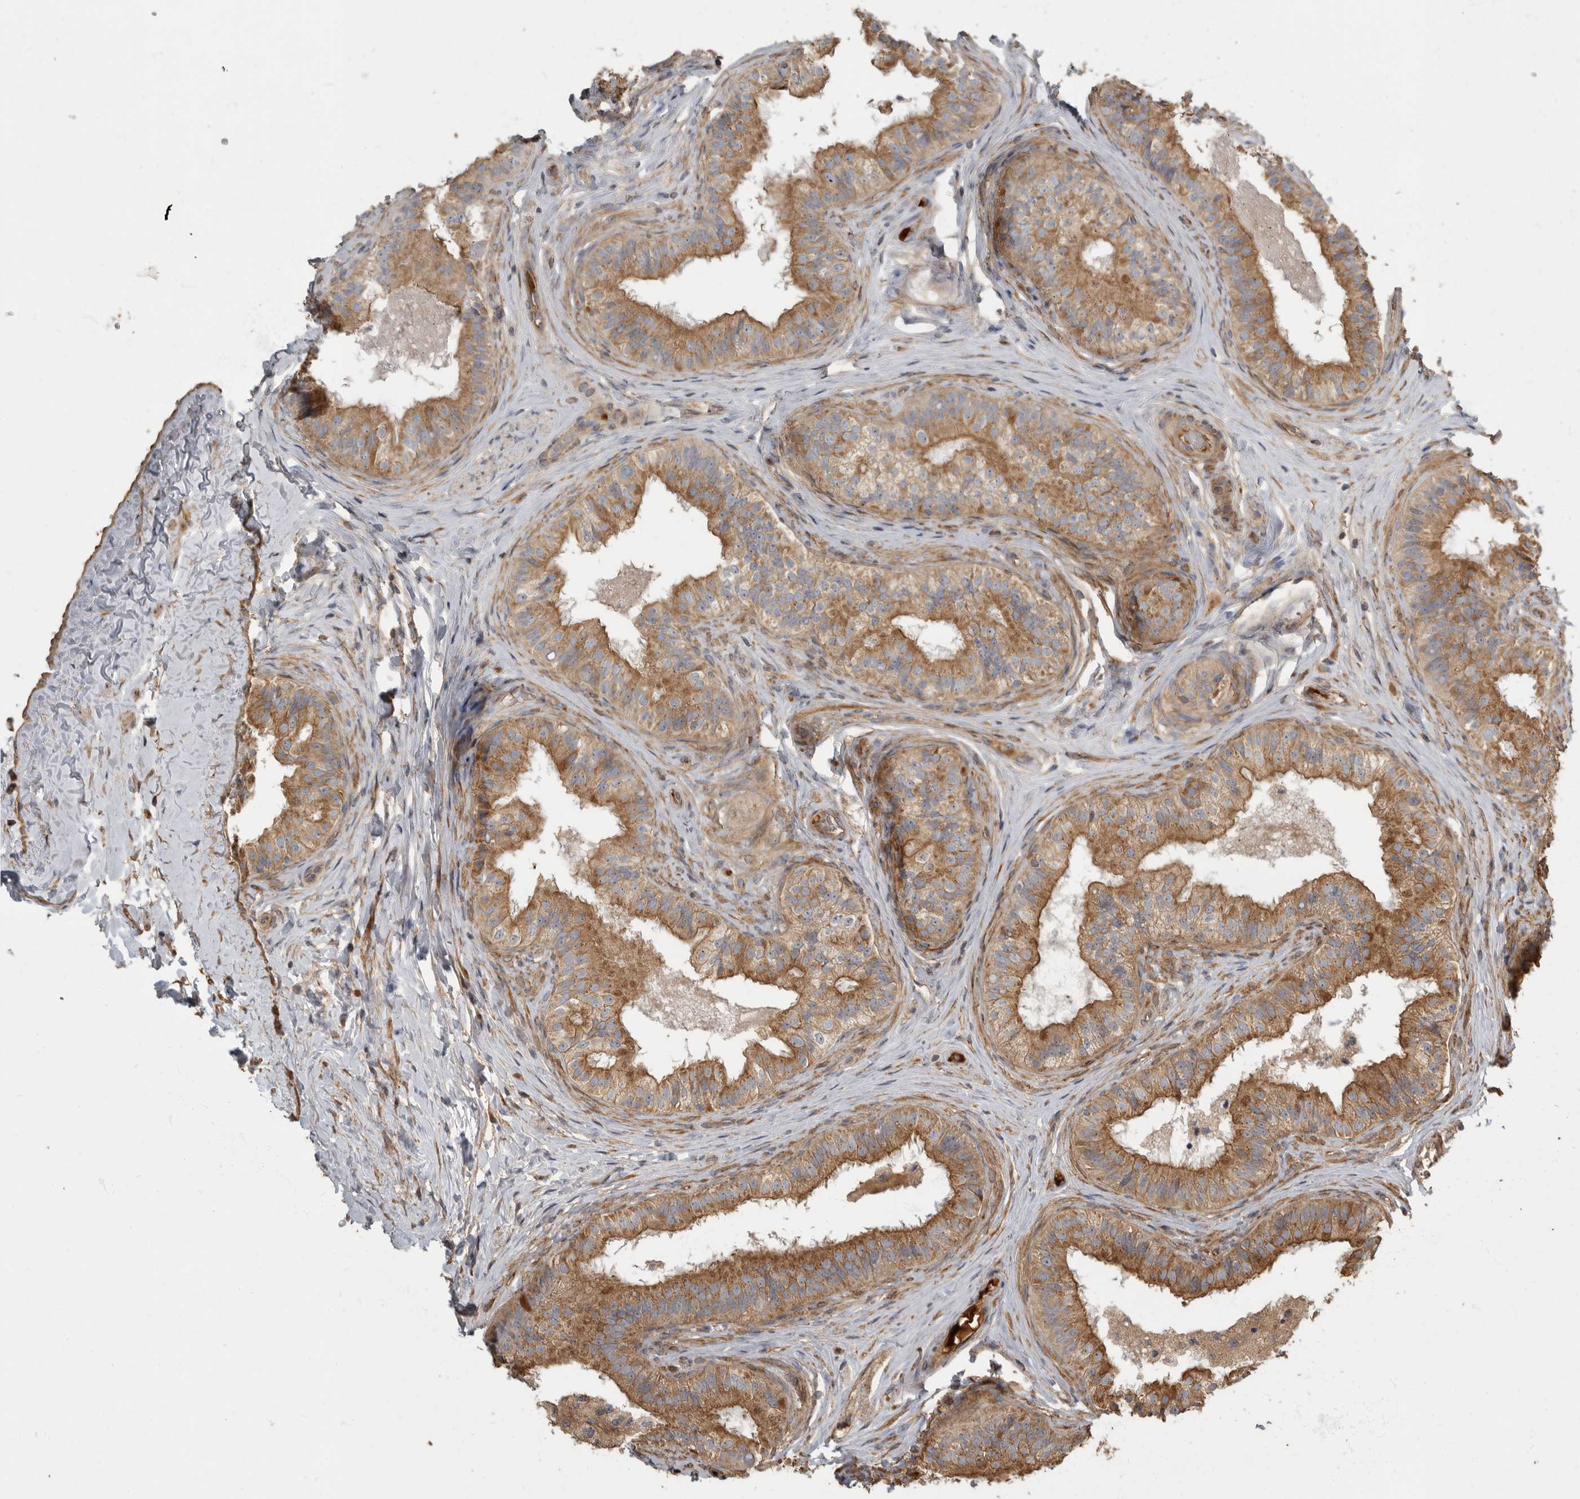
{"staining": {"intensity": "moderate", "quantity": ">75%", "location": "cytoplasmic/membranous"}, "tissue": "epididymis", "cell_type": "Glandular cells", "image_type": "normal", "snomed": [{"axis": "morphology", "description": "Normal tissue, NOS"}, {"axis": "topography", "description": "Epididymis"}], "caption": "A high-resolution image shows immunohistochemistry staining of unremarkable epididymis, which reveals moderate cytoplasmic/membranous positivity in about >75% of glandular cells. Ihc stains the protein in brown and the nuclei are stained blue.", "gene": "DAAM1", "patient": {"sex": "male", "age": 49}}